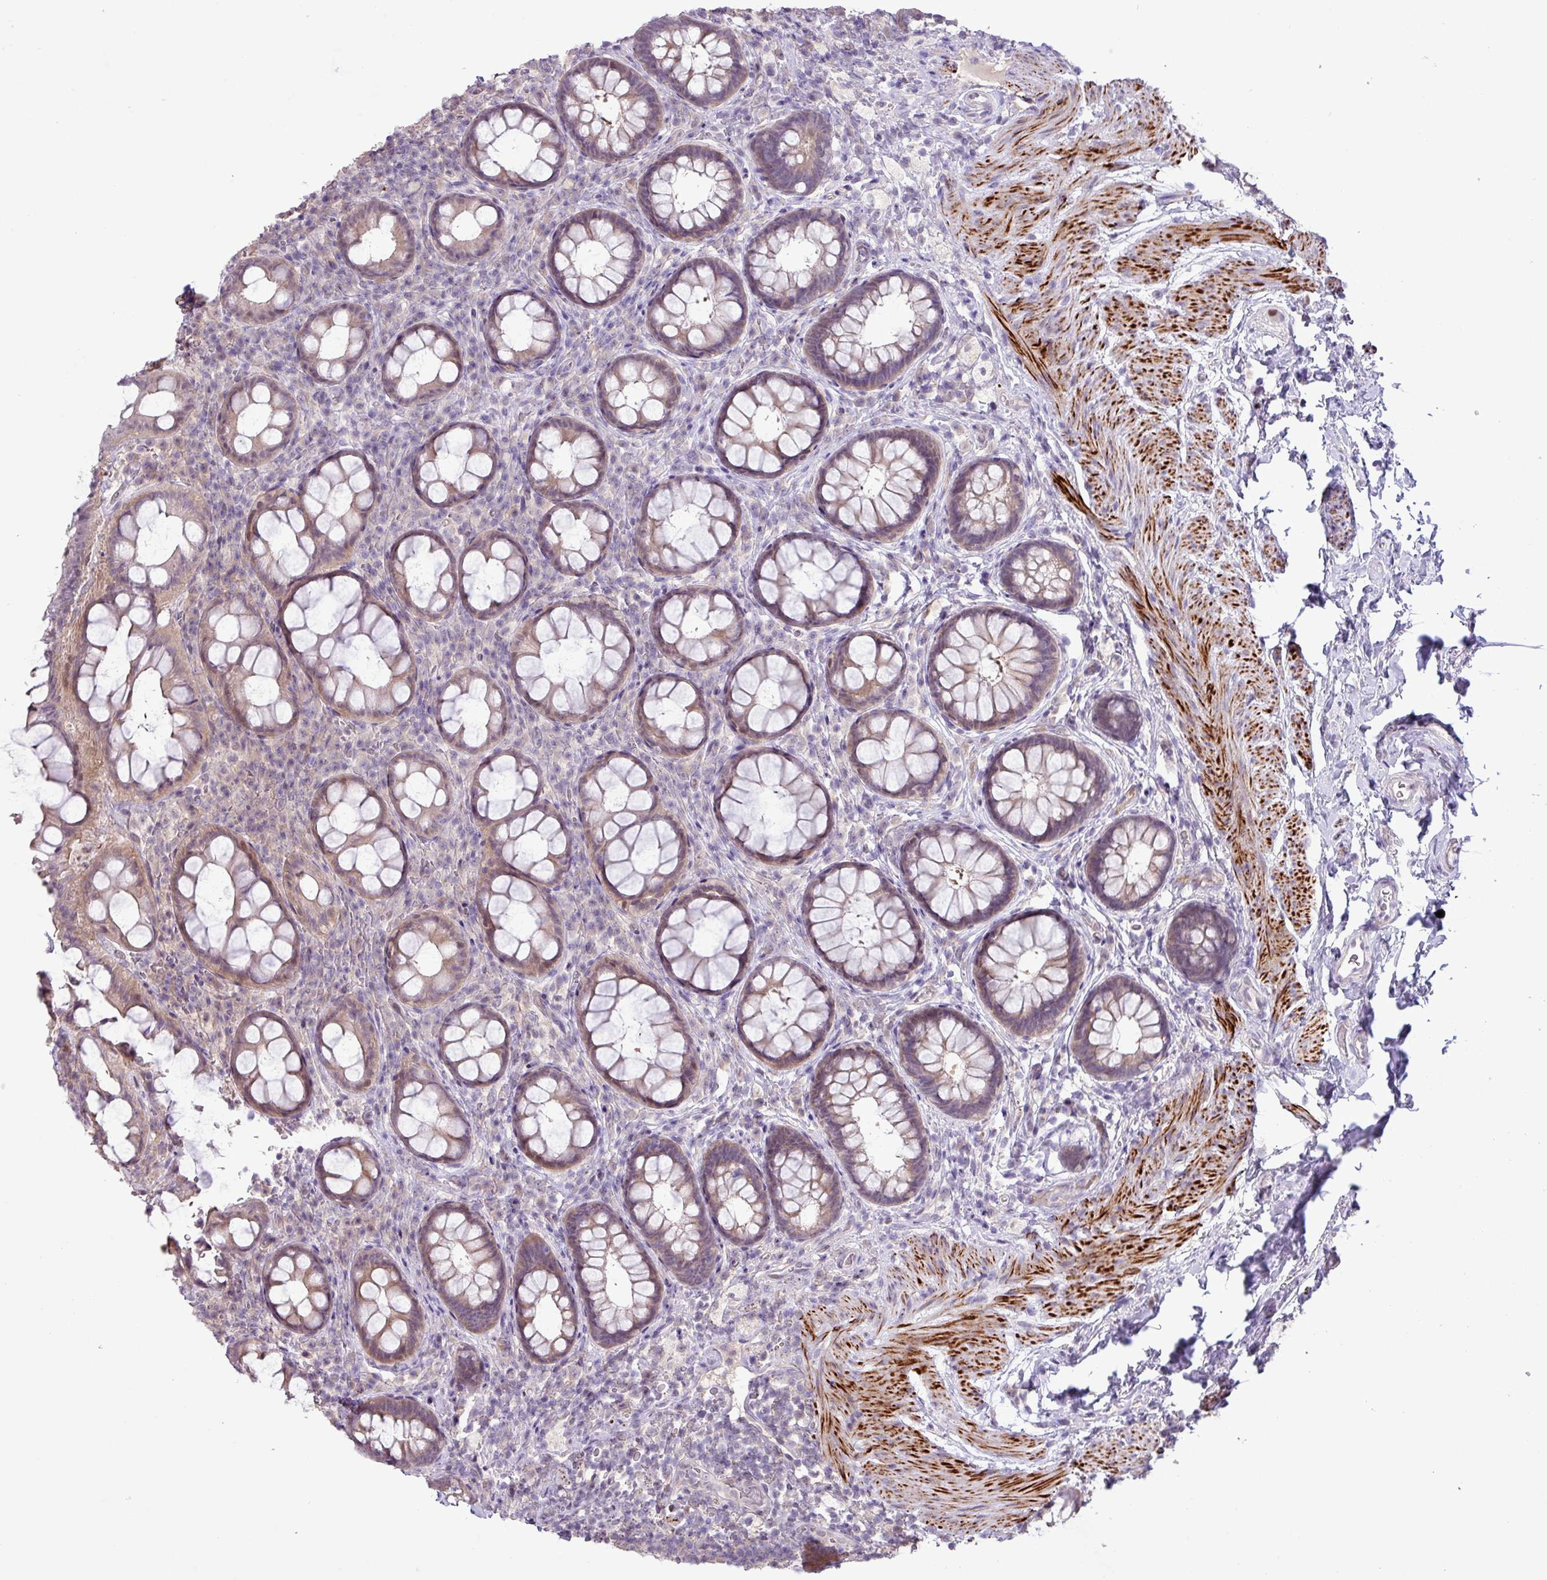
{"staining": {"intensity": "weak", "quantity": "25%-75%", "location": "cytoplasmic/membranous,nuclear"}, "tissue": "rectum", "cell_type": "Glandular cells", "image_type": "normal", "snomed": [{"axis": "morphology", "description": "Normal tissue, NOS"}, {"axis": "topography", "description": "Rectum"}, {"axis": "topography", "description": "Peripheral nerve tissue"}], "caption": "Brown immunohistochemical staining in normal human rectum exhibits weak cytoplasmic/membranous,nuclear staining in approximately 25%-75% of glandular cells. The protein is shown in brown color, while the nuclei are stained blue.", "gene": "RIPPLY1", "patient": {"sex": "female", "age": 69}}